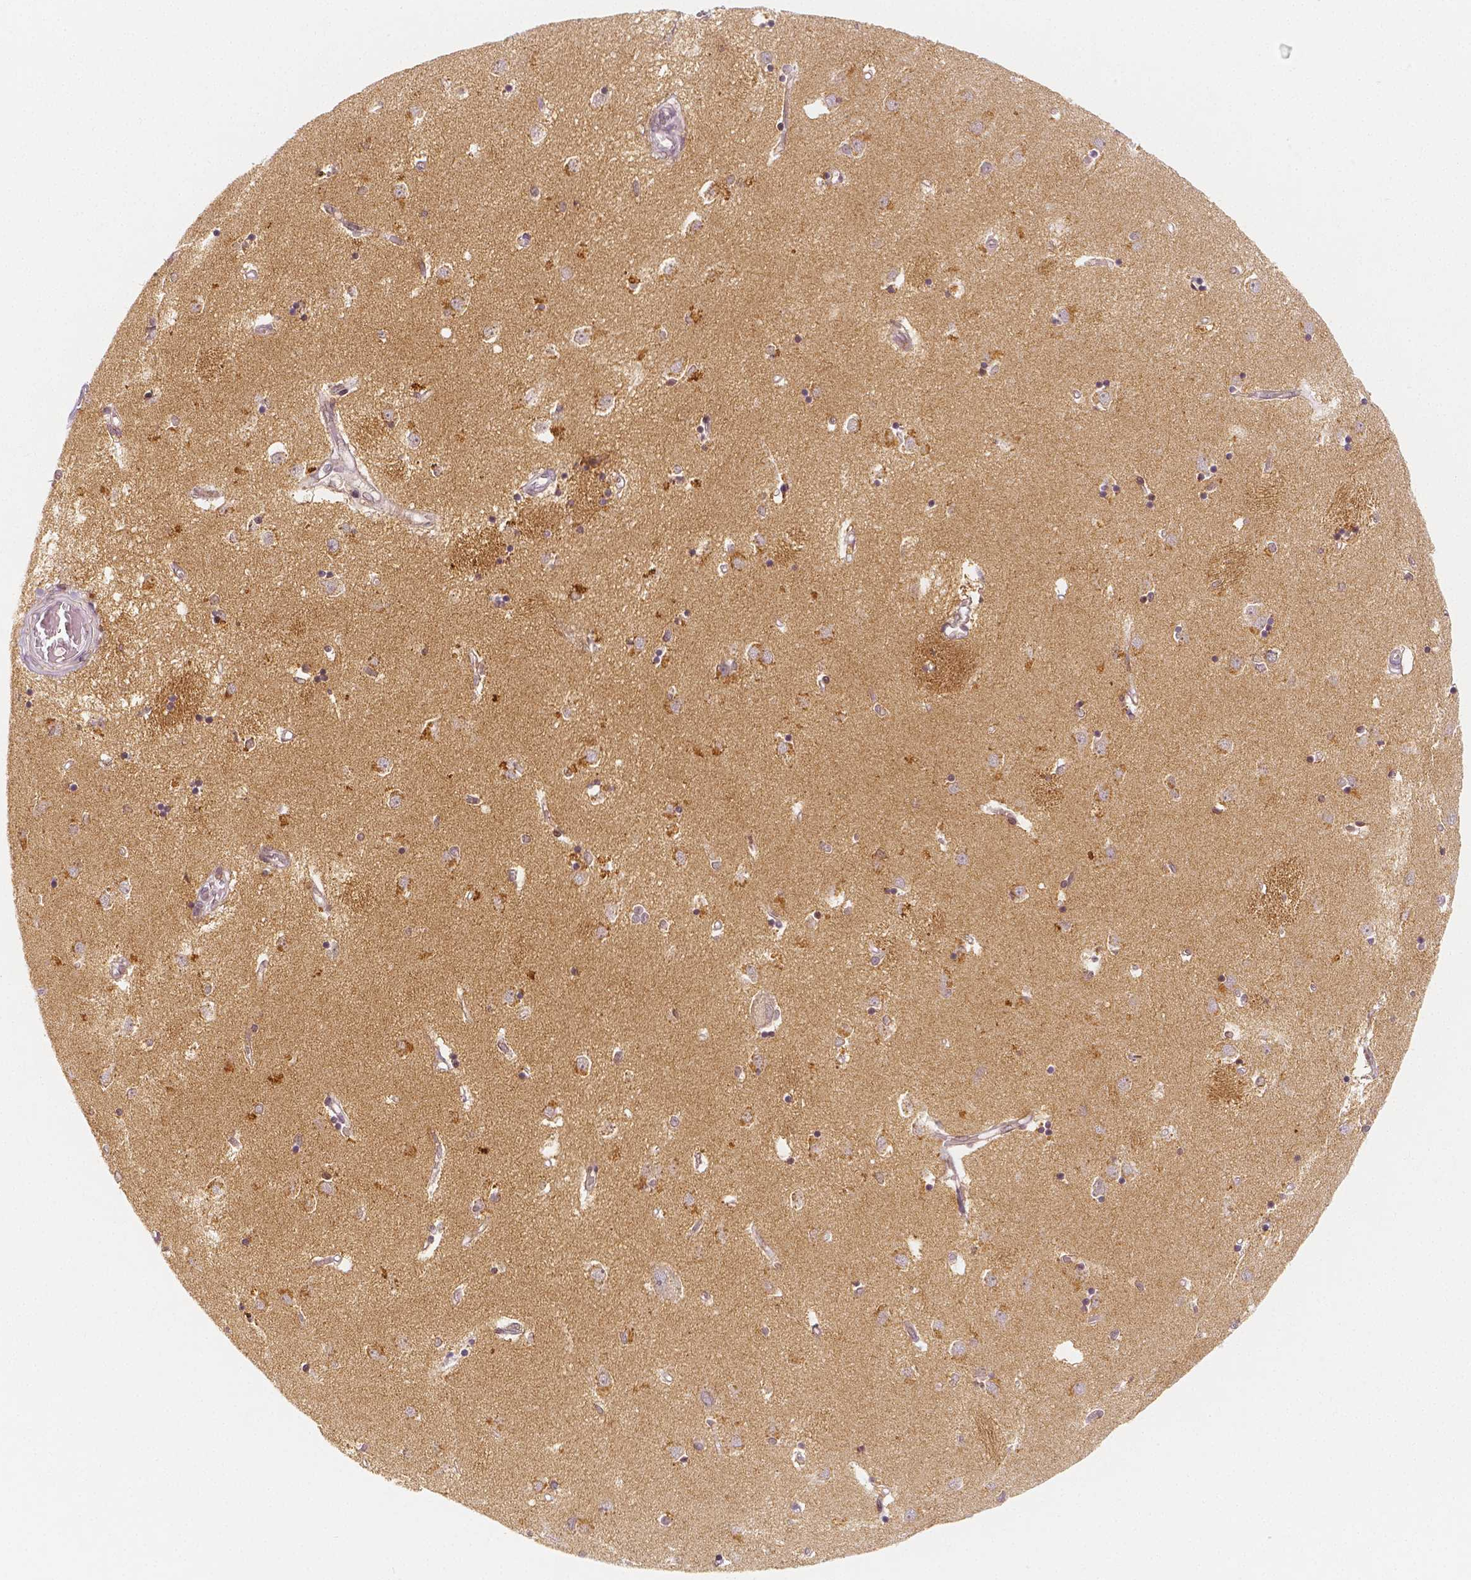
{"staining": {"intensity": "negative", "quantity": "none", "location": "none"}, "tissue": "caudate", "cell_type": "Glial cells", "image_type": "normal", "snomed": [{"axis": "morphology", "description": "Normal tissue, NOS"}, {"axis": "topography", "description": "Lateral ventricle wall"}], "caption": "DAB (3,3'-diaminobenzidine) immunohistochemical staining of unremarkable human caudate demonstrates no significant staining in glial cells. Nuclei are stained in blue.", "gene": "THY1", "patient": {"sex": "male", "age": 54}}